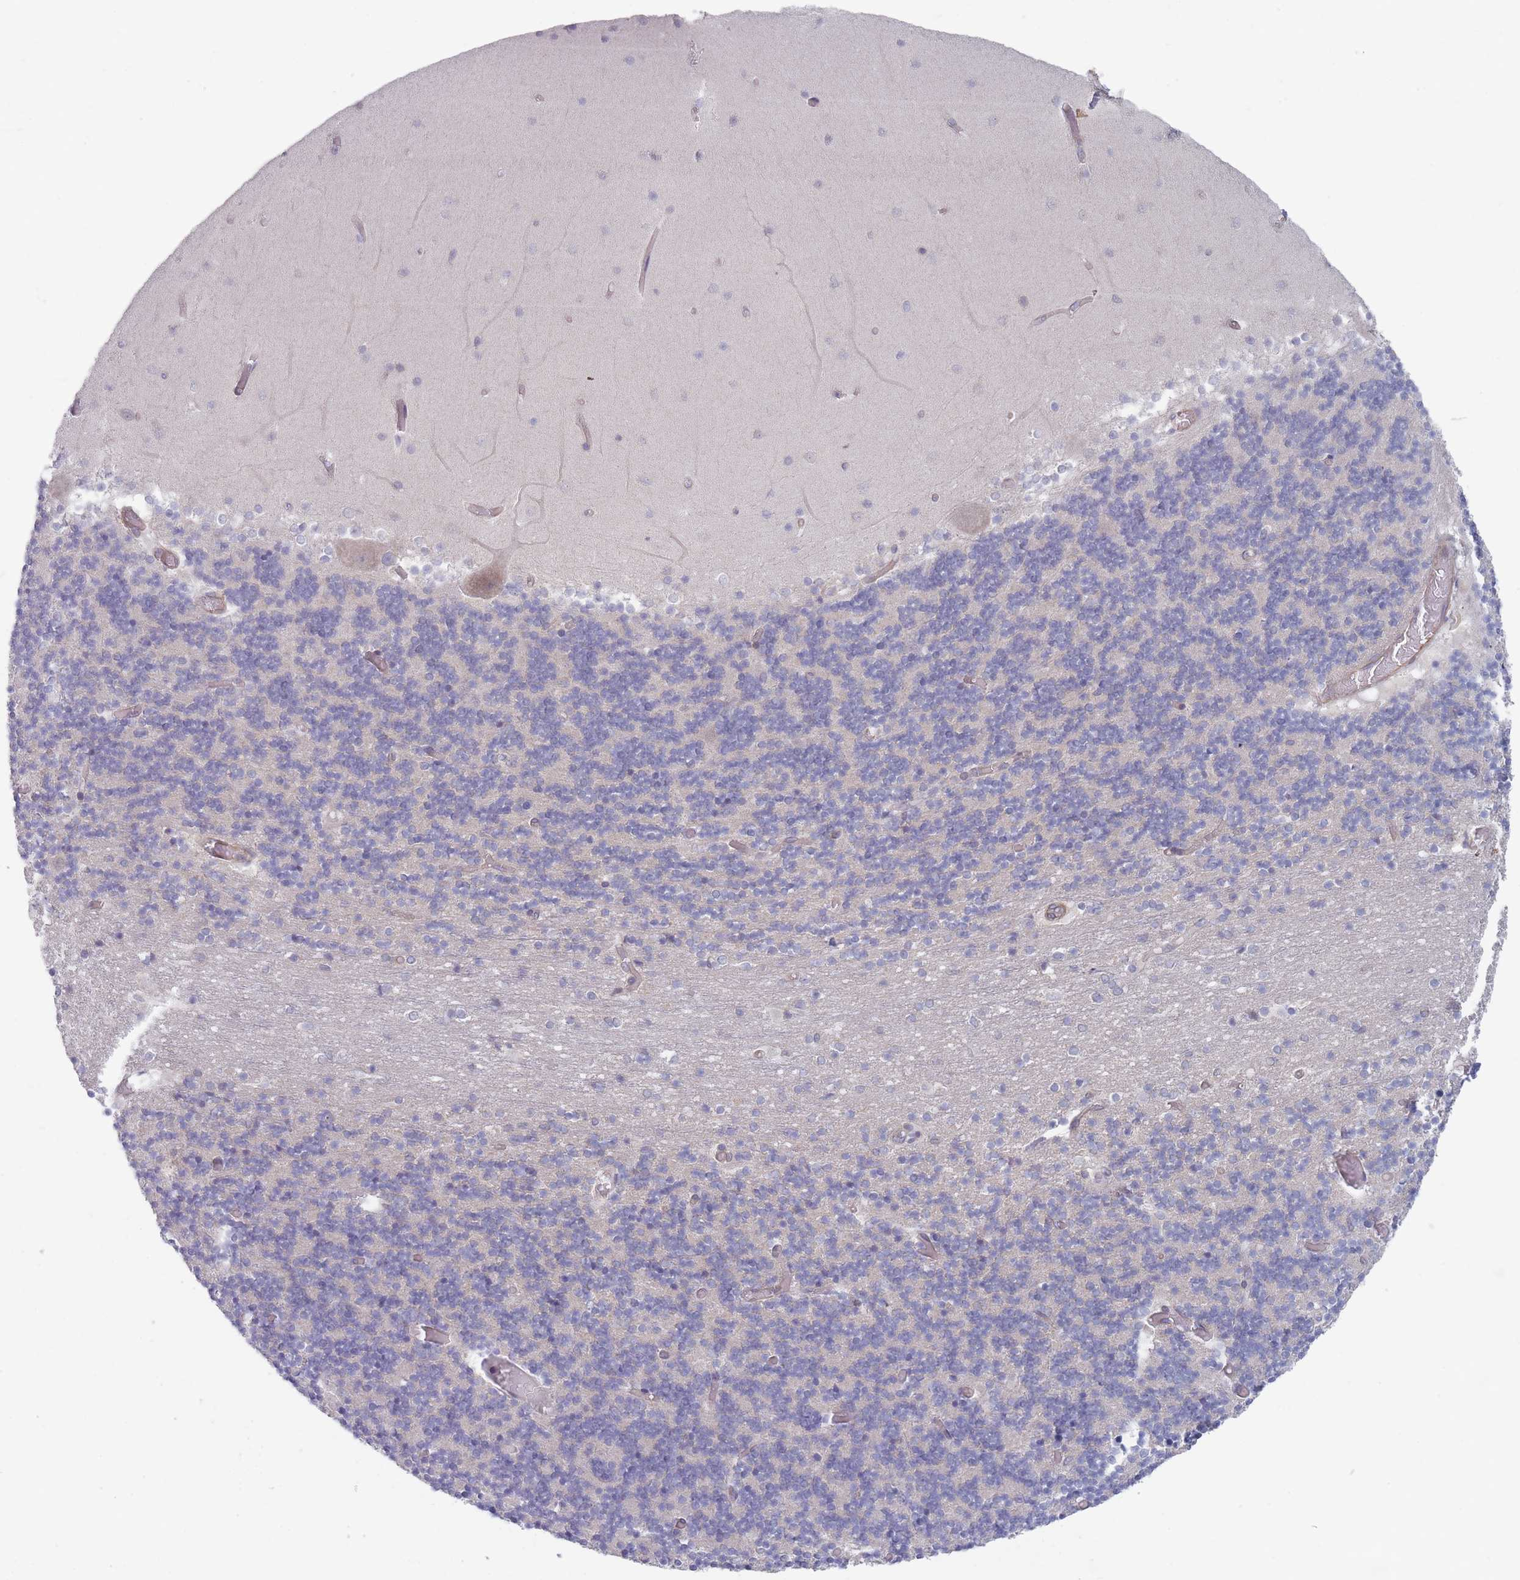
{"staining": {"intensity": "negative", "quantity": "none", "location": "none"}, "tissue": "cerebellum", "cell_type": "Cells in granular layer", "image_type": "normal", "snomed": [{"axis": "morphology", "description": "Normal tissue, NOS"}, {"axis": "topography", "description": "Cerebellum"}], "caption": "The image shows no staining of cells in granular layer in unremarkable cerebellum. (Stains: DAB immunohistochemistry (IHC) with hematoxylin counter stain, Microscopy: brightfield microscopy at high magnification).", "gene": "VRK2", "patient": {"sex": "female", "age": 28}}